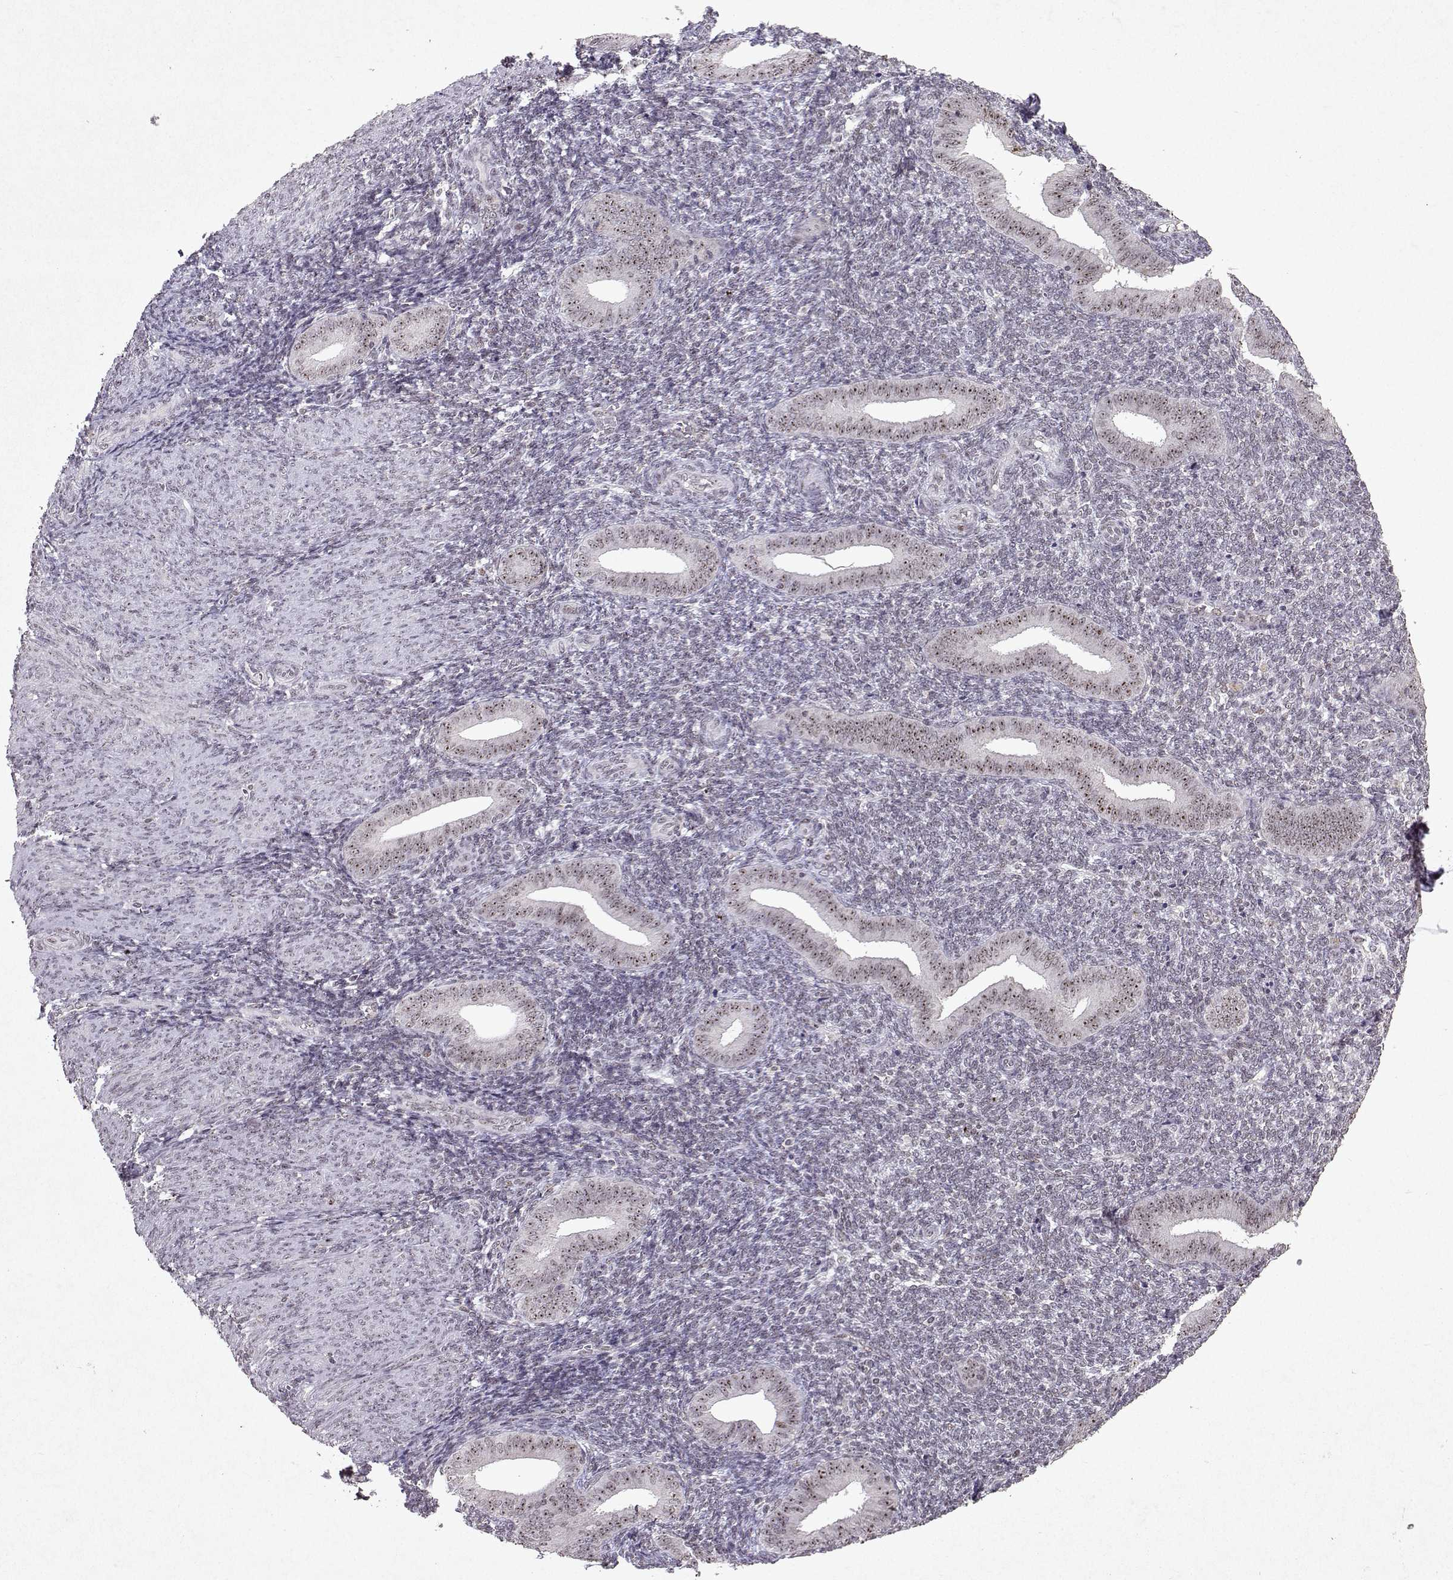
{"staining": {"intensity": "negative", "quantity": "none", "location": "none"}, "tissue": "endometrium", "cell_type": "Cells in endometrial stroma", "image_type": "normal", "snomed": [{"axis": "morphology", "description": "Normal tissue, NOS"}, {"axis": "topography", "description": "Endometrium"}], "caption": "This is an immunohistochemistry micrograph of normal endometrium. There is no expression in cells in endometrial stroma.", "gene": "DDX56", "patient": {"sex": "female", "age": 25}}